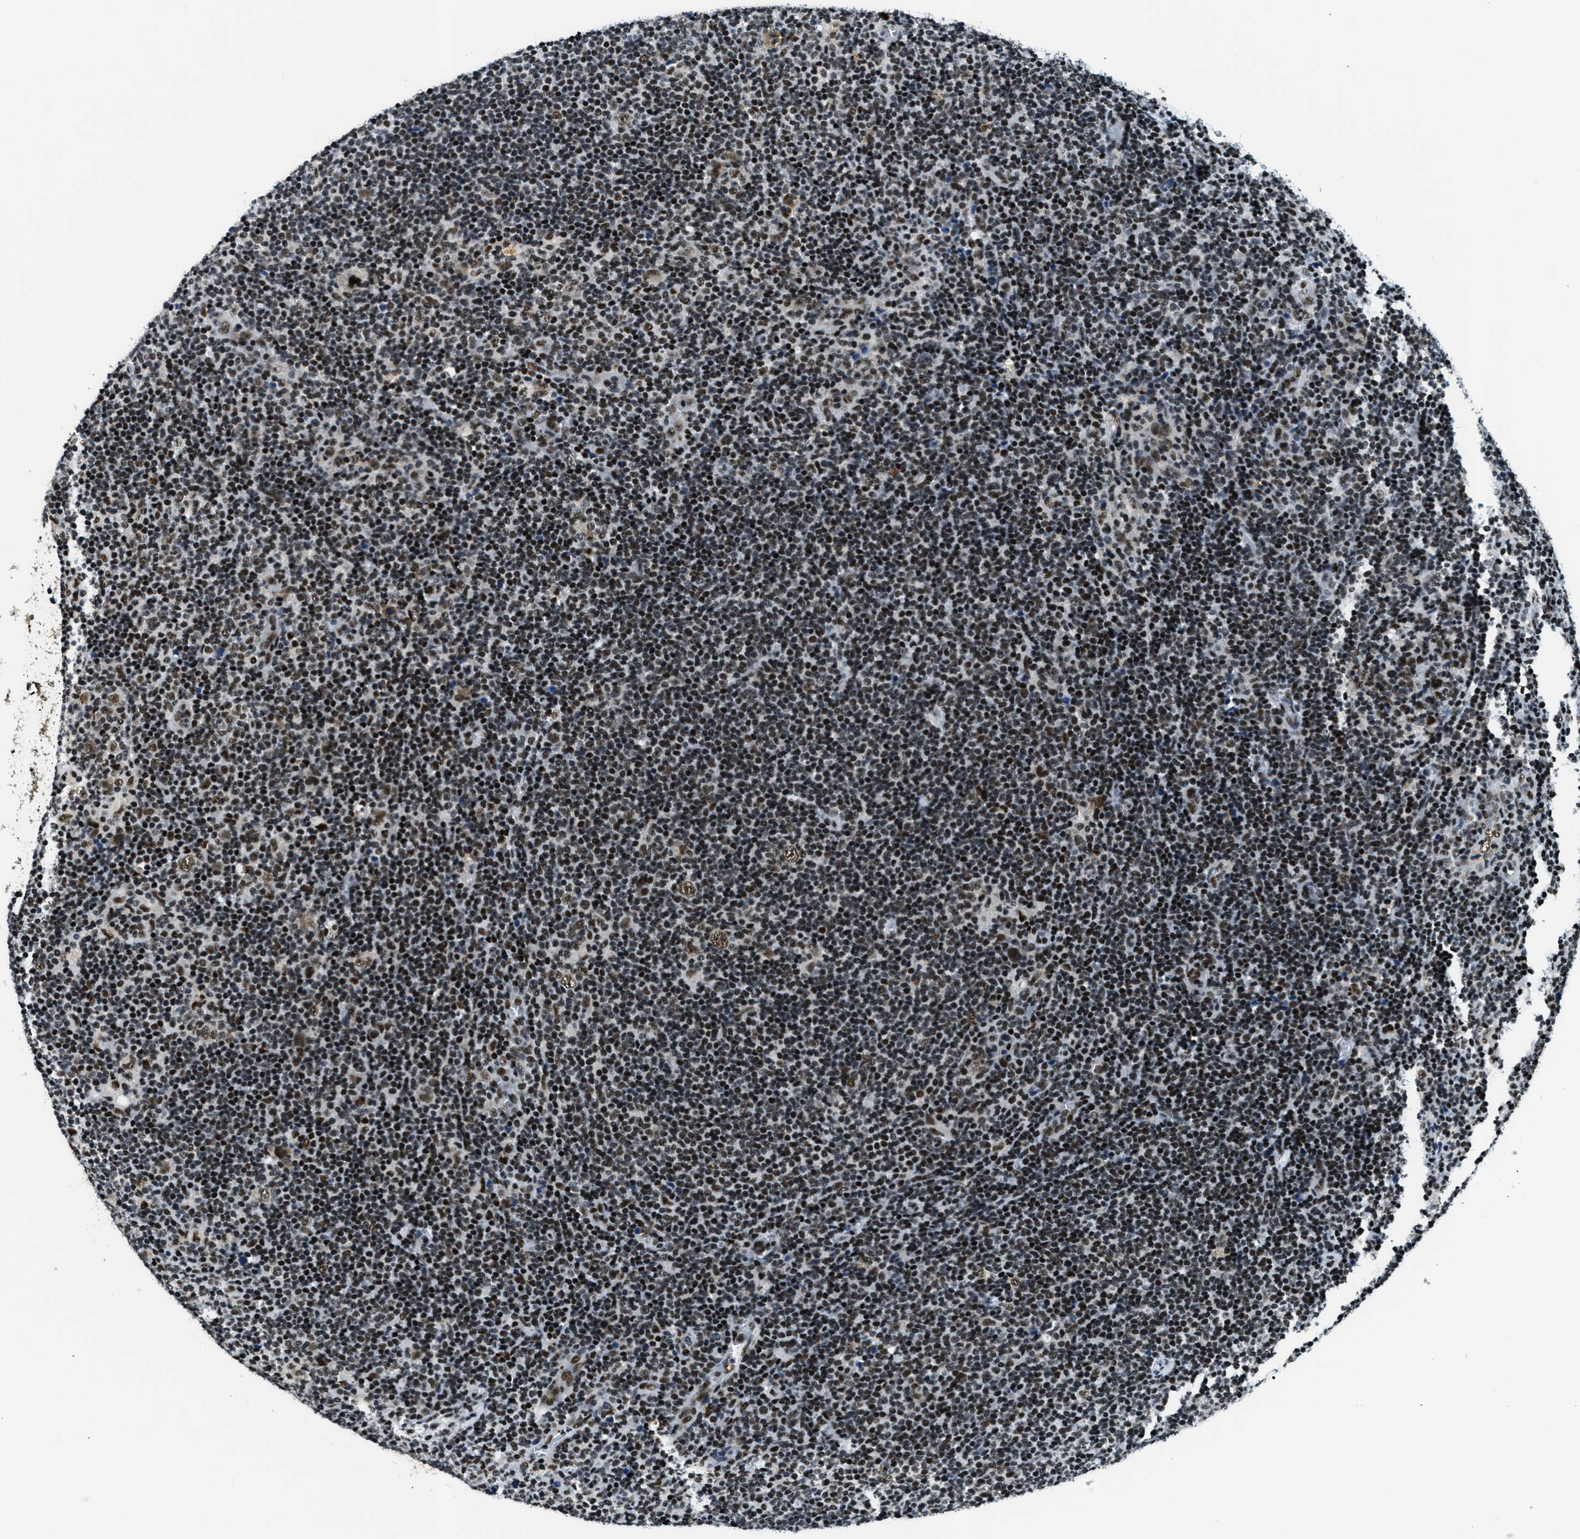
{"staining": {"intensity": "moderate", "quantity": ">75%", "location": "nuclear"}, "tissue": "lymphoma", "cell_type": "Tumor cells", "image_type": "cancer", "snomed": [{"axis": "morphology", "description": "Hodgkin's disease, NOS"}, {"axis": "topography", "description": "Lymph node"}], "caption": "Lymphoma stained for a protein demonstrates moderate nuclear positivity in tumor cells.", "gene": "SSB", "patient": {"sex": "female", "age": 57}}